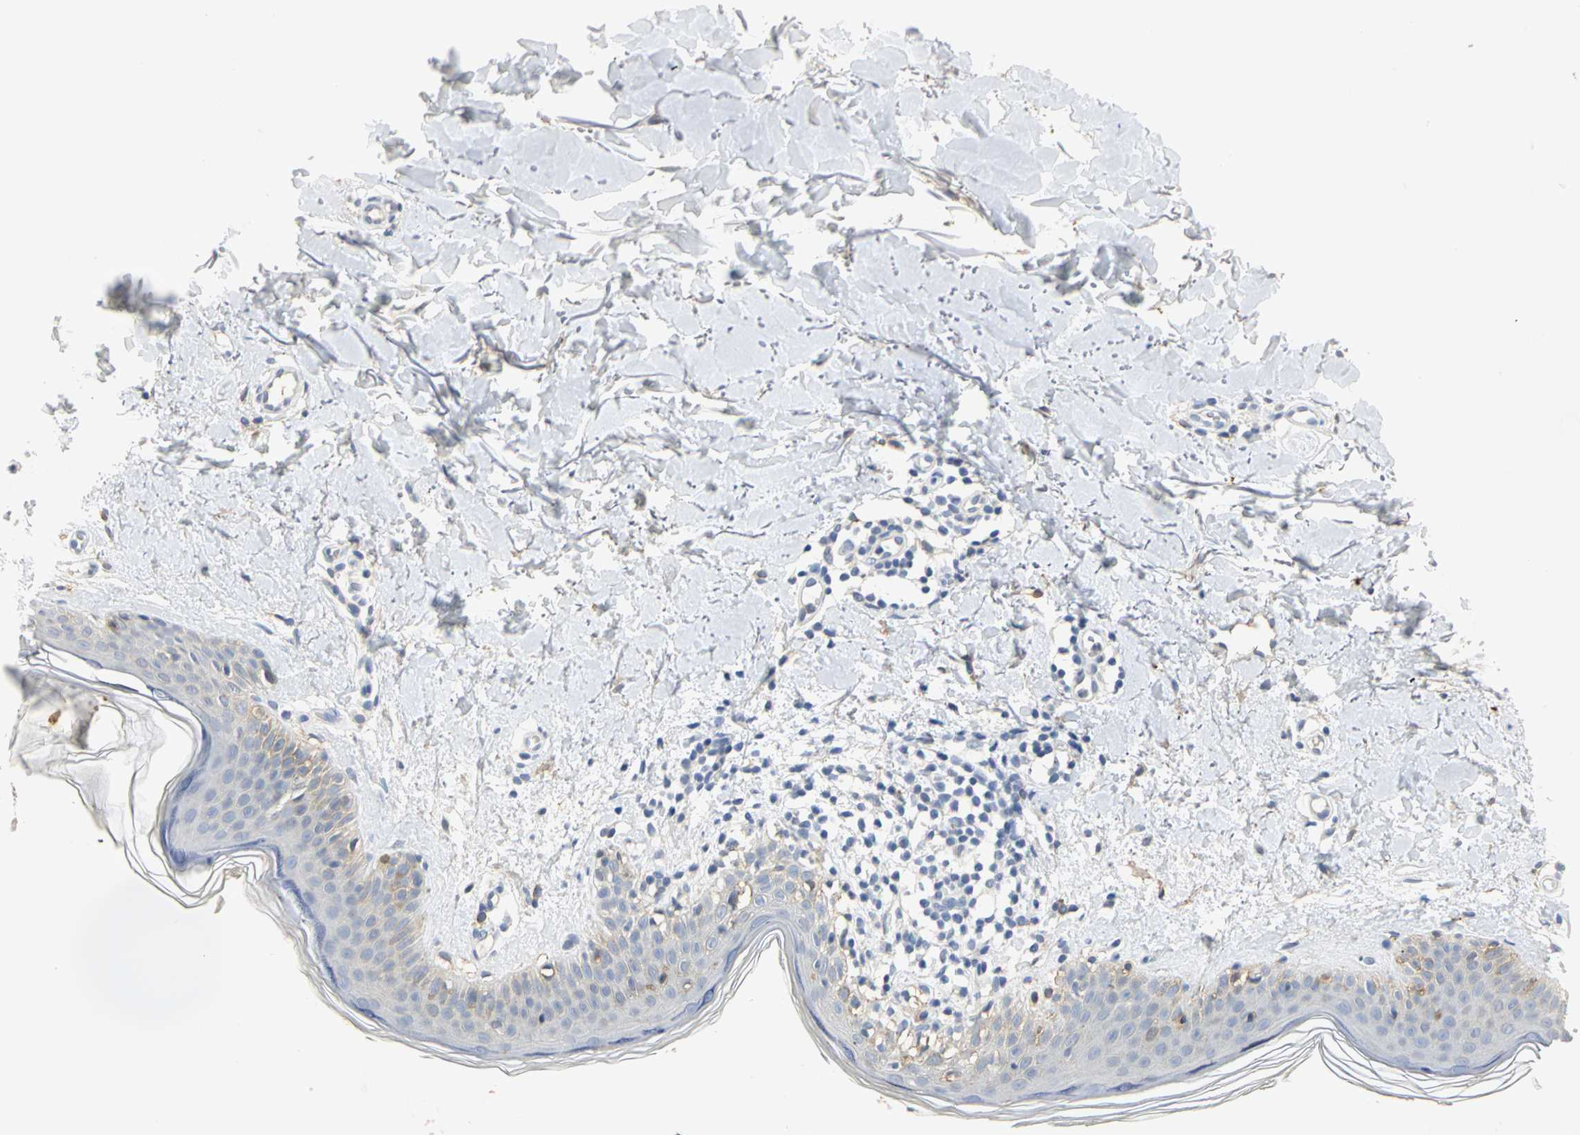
{"staining": {"intensity": "weak", "quantity": "25%-75%", "location": "cytoplasmic/membranous"}, "tissue": "skin", "cell_type": "Fibroblasts", "image_type": "normal", "snomed": [{"axis": "morphology", "description": "Normal tissue, NOS"}, {"axis": "topography", "description": "Skin"}], "caption": "A histopathology image showing weak cytoplasmic/membranous staining in approximately 25%-75% of fibroblasts in benign skin, as visualized by brown immunohistochemical staining.", "gene": "ANXA4", "patient": {"sex": "female", "age": 56}}